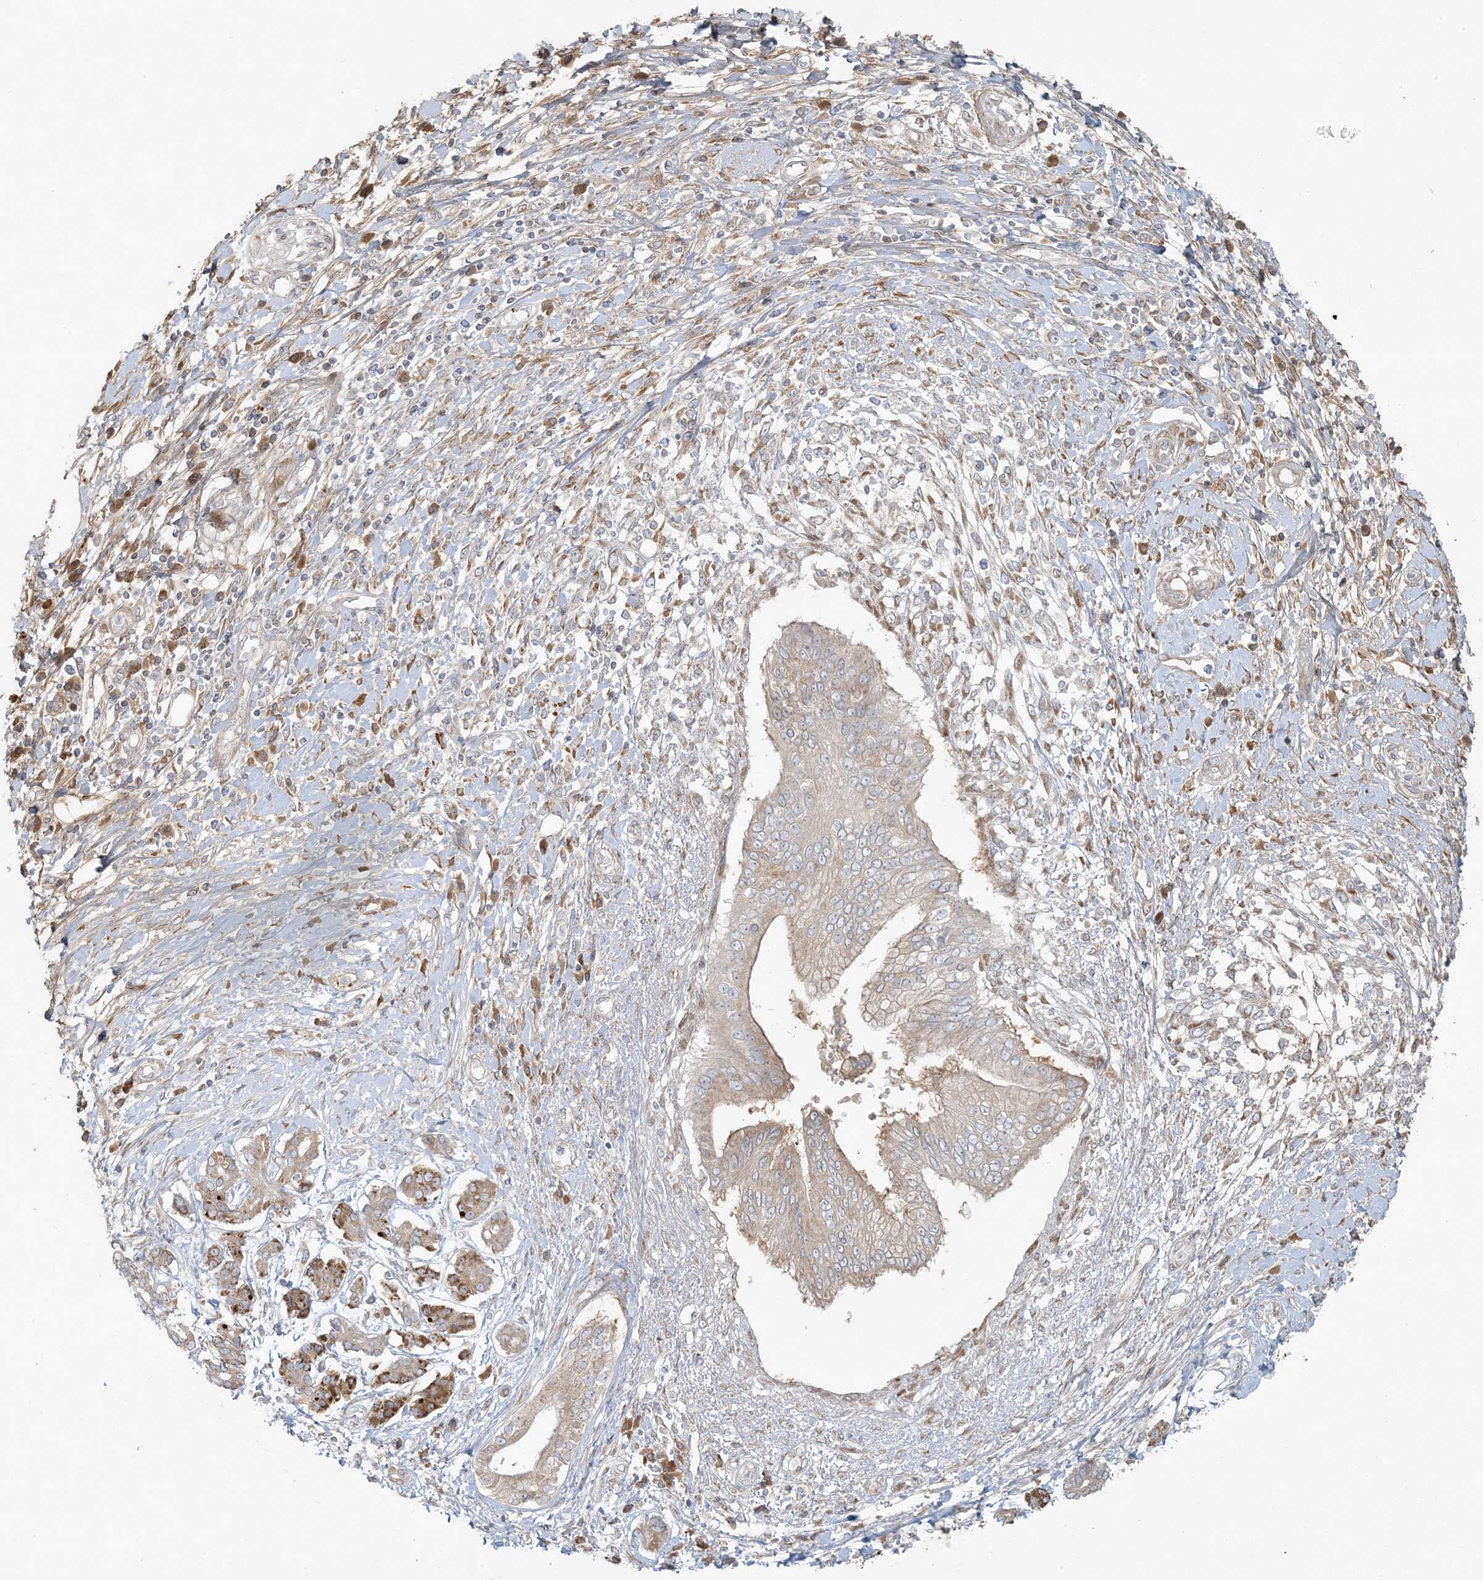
{"staining": {"intensity": "moderate", "quantity": ">75%", "location": "cytoplasmic/membranous"}, "tissue": "pancreatic cancer", "cell_type": "Tumor cells", "image_type": "cancer", "snomed": [{"axis": "morphology", "description": "Adenocarcinoma, NOS"}, {"axis": "topography", "description": "Pancreas"}], "caption": "This image reveals adenocarcinoma (pancreatic) stained with immunohistochemistry to label a protein in brown. The cytoplasmic/membranous of tumor cells show moderate positivity for the protein. Nuclei are counter-stained blue.", "gene": "ZNF263", "patient": {"sex": "female", "age": 56}}